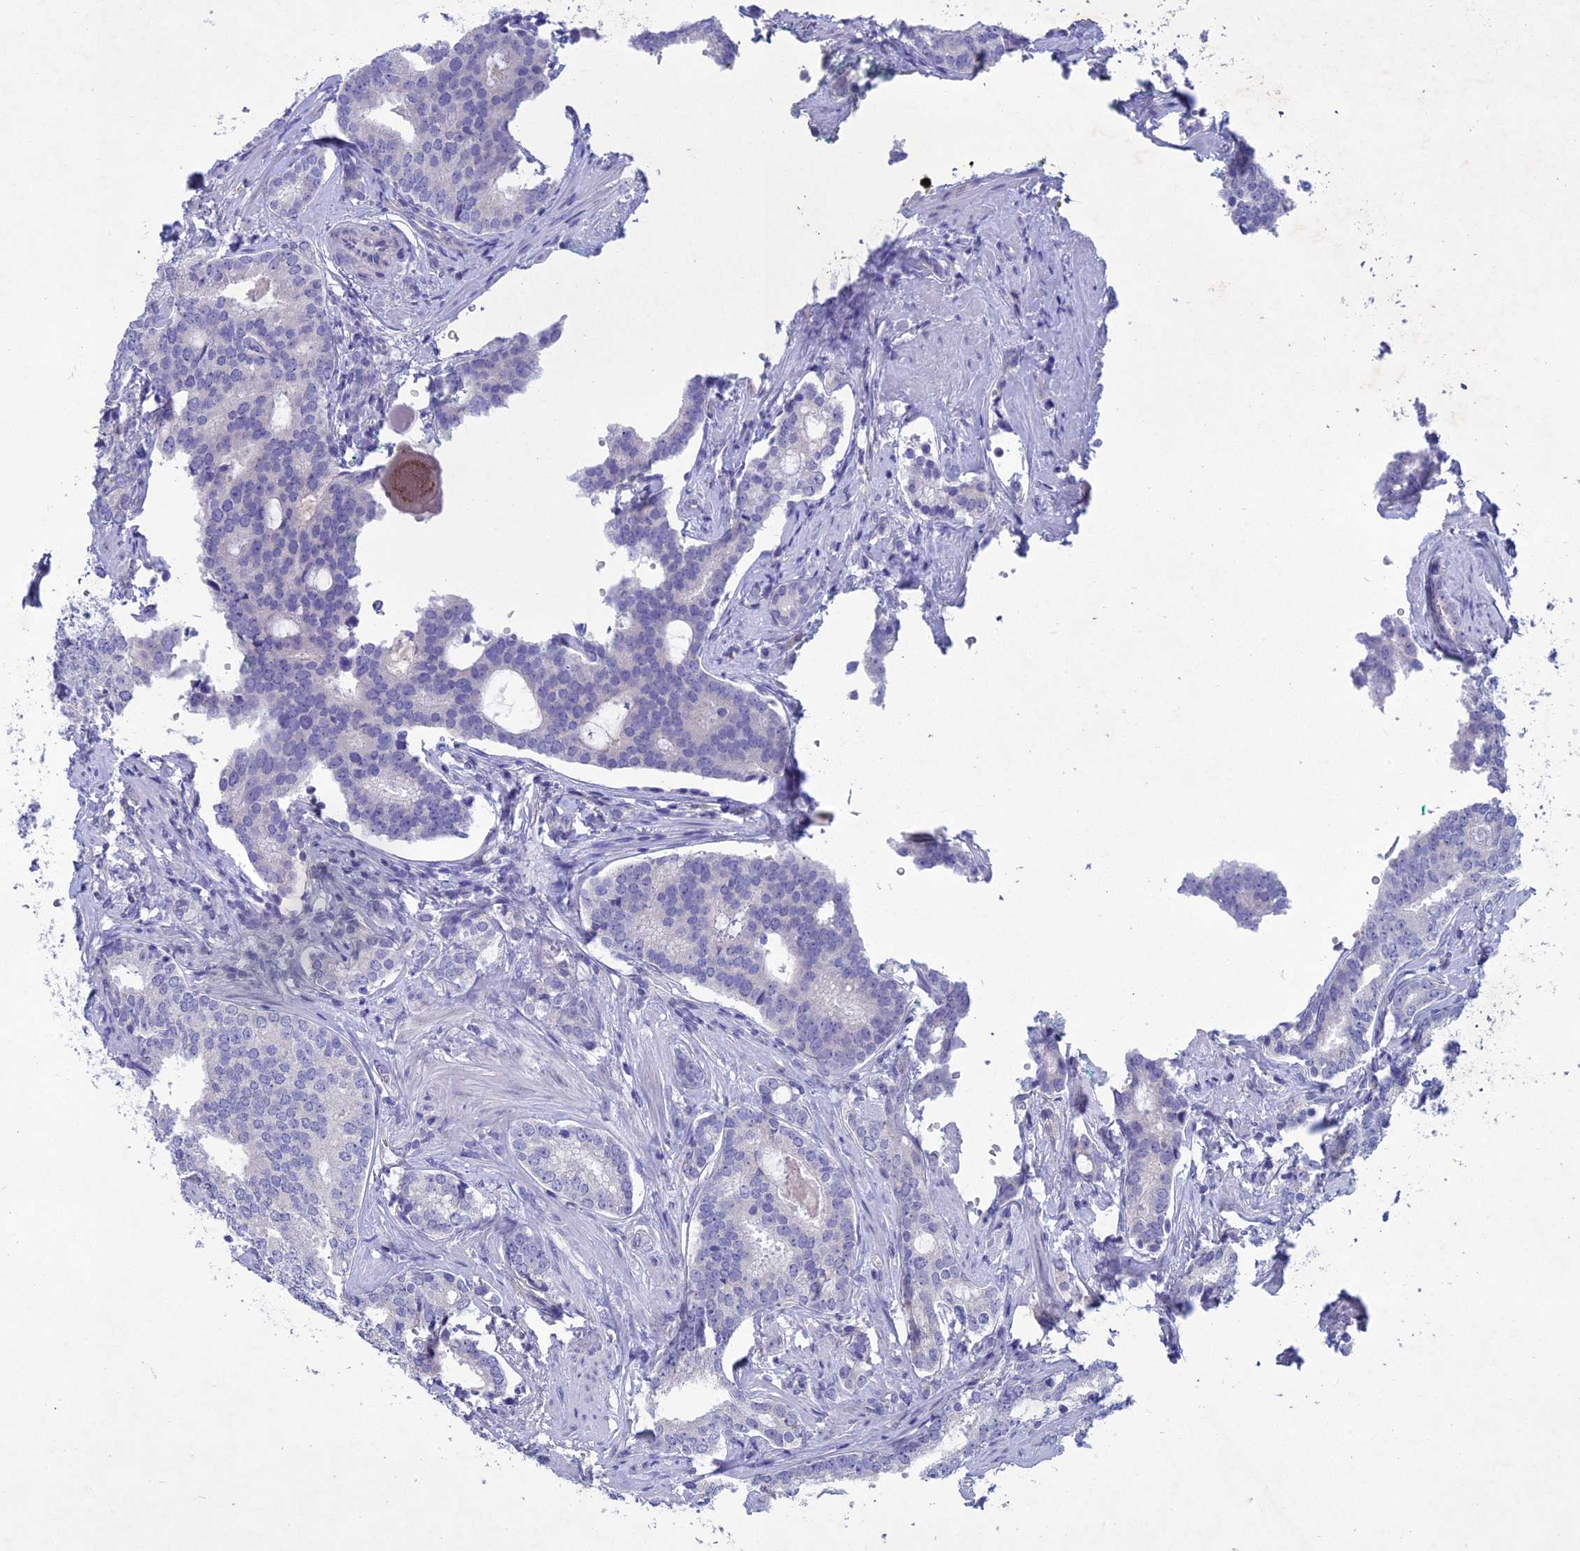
{"staining": {"intensity": "negative", "quantity": "none", "location": "none"}, "tissue": "prostate cancer", "cell_type": "Tumor cells", "image_type": "cancer", "snomed": [{"axis": "morphology", "description": "Adenocarcinoma, High grade"}, {"axis": "topography", "description": "Prostate"}], "caption": "Tumor cells show no significant expression in high-grade adenocarcinoma (prostate). Brightfield microscopy of immunohistochemistry (IHC) stained with DAB (3,3'-diaminobenzidine) (brown) and hematoxylin (blue), captured at high magnification.", "gene": "BTBD19", "patient": {"sex": "male", "age": 63}}